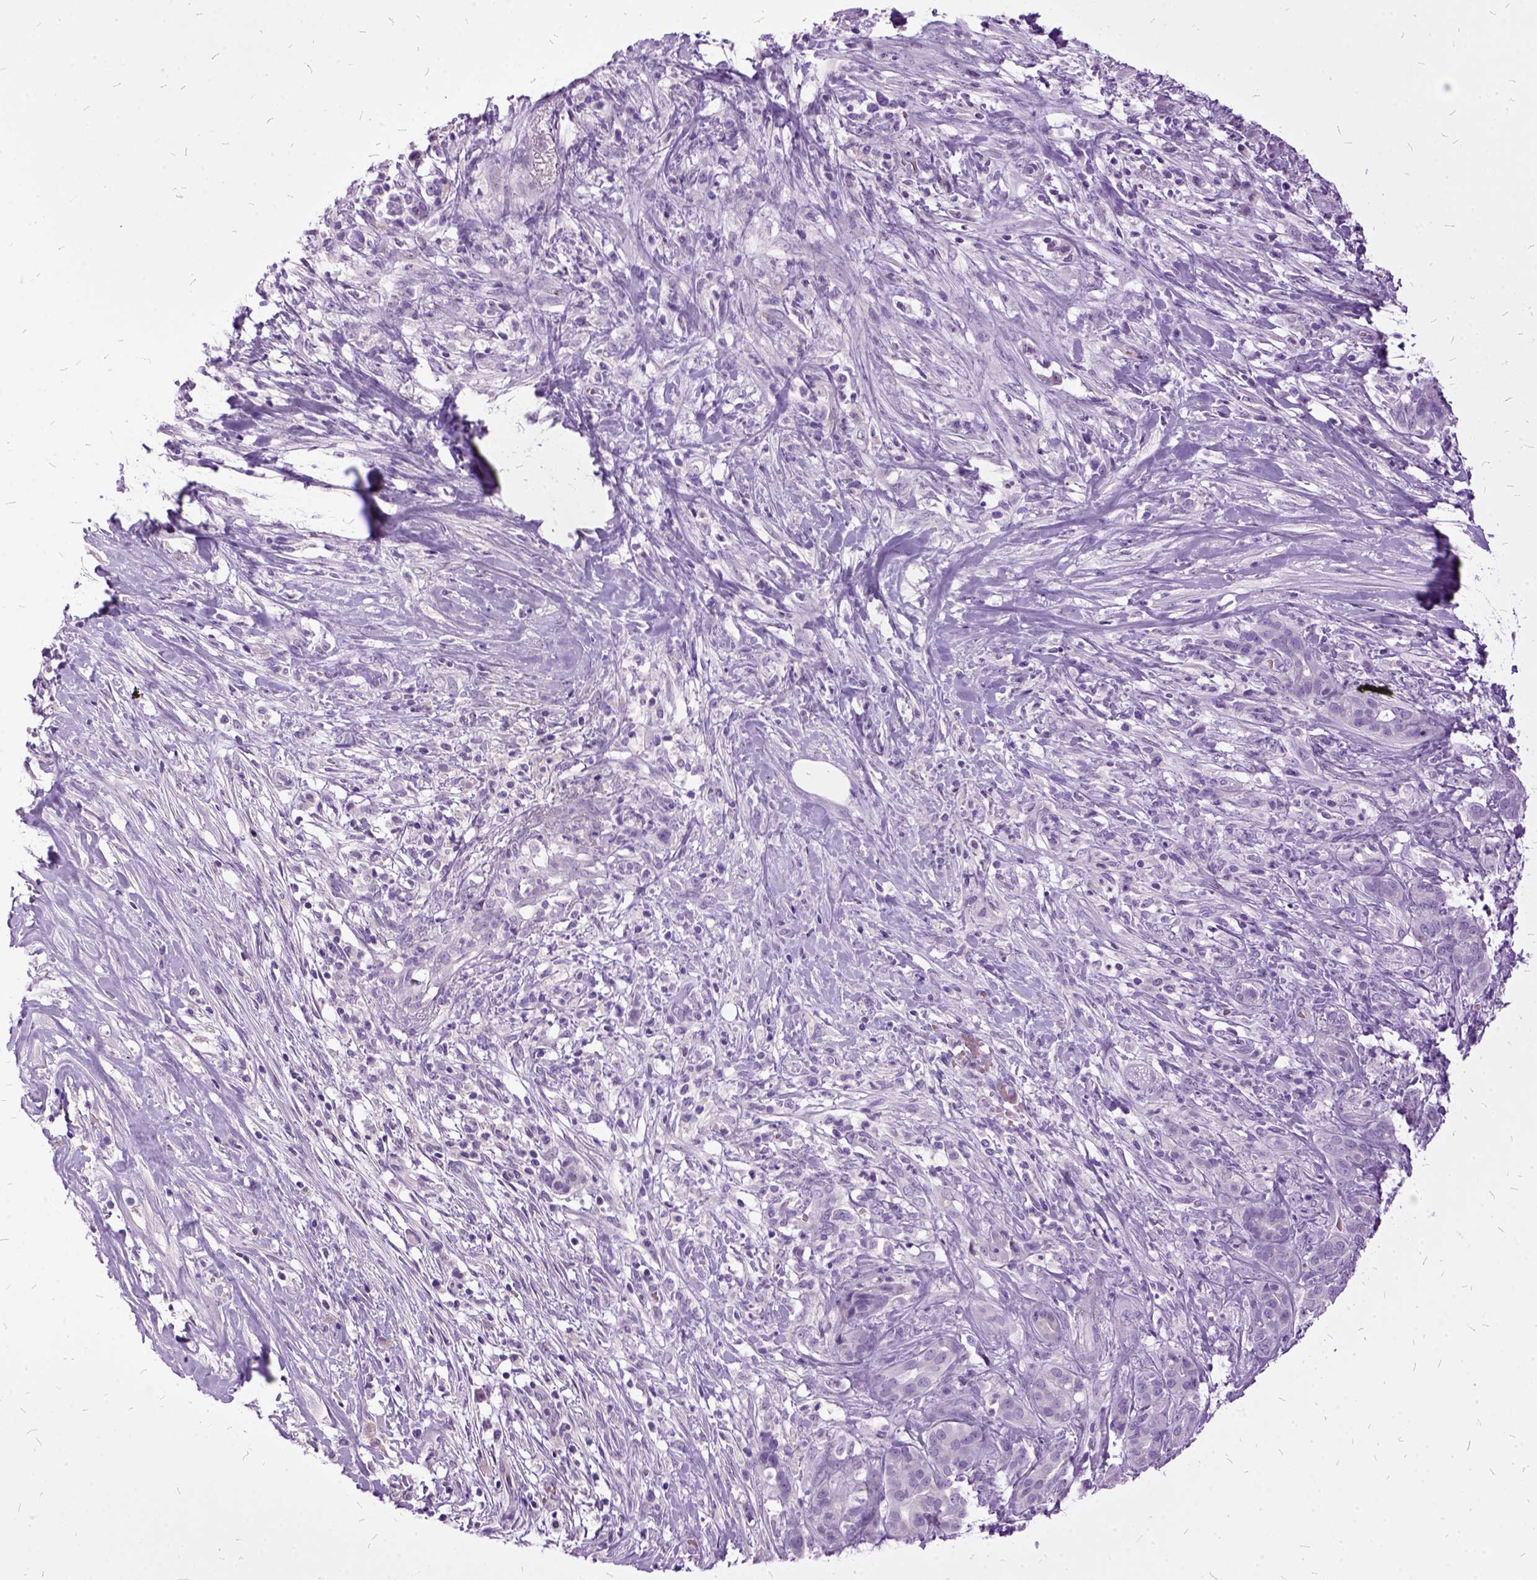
{"staining": {"intensity": "negative", "quantity": "none", "location": "none"}, "tissue": "pancreatic cancer", "cell_type": "Tumor cells", "image_type": "cancer", "snomed": [{"axis": "morphology", "description": "Normal tissue, NOS"}, {"axis": "morphology", "description": "Inflammation, NOS"}, {"axis": "morphology", "description": "Adenocarcinoma, NOS"}, {"axis": "topography", "description": "Pancreas"}], "caption": "Immunohistochemistry histopathology image of human pancreatic cancer stained for a protein (brown), which exhibits no positivity in tumor cells.", "gene": "MME", "patient": {"sex": "male", "age": 57}}